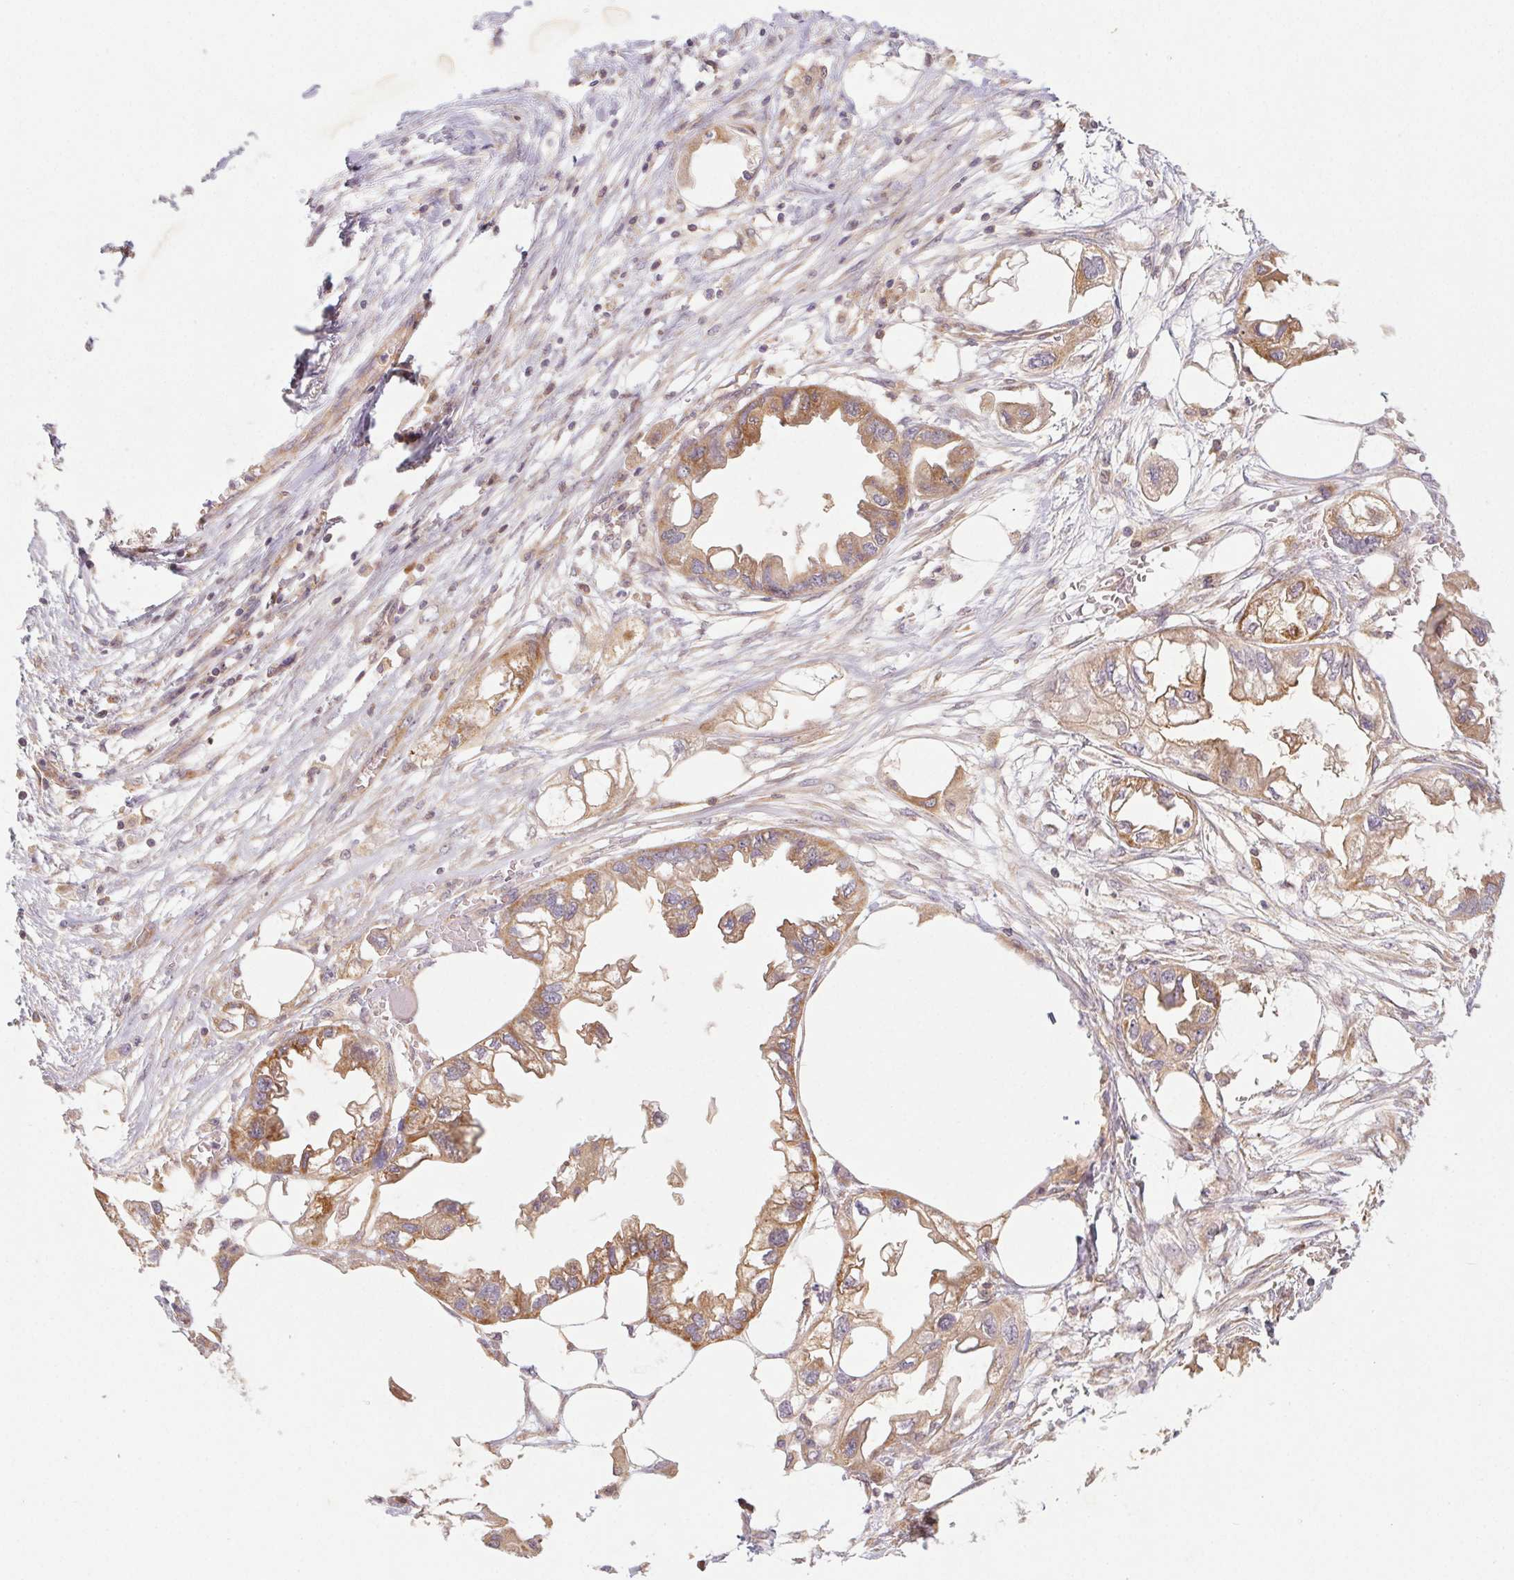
{"staining": {"intensity": "moderate", "quantity": ">75%", "location": "cytoplasmic/membranous"}, "tissue": "endometrial cancer", "cell_type": "Tumor cells", "image_type": "cancer", "snomed": [{"axis": "morphology", "description": "Adenocarcinoma, NOS"}, {"axis": "morphology", "description": "Adenocarcinoma, metastatic, NOS"}, {"axis": "topography", "description": "Adipose tissue"}, {"axis": "topography", "description": "Endometrium"}], "caption": "Endometrial cancer stained with immunohistochemistry demonstrates moderate cytoplasmic/membranous staining in about >75% of tumor cells.", "gene": "MTHFD1", "patient": {"sex": "female", "age": 67}}